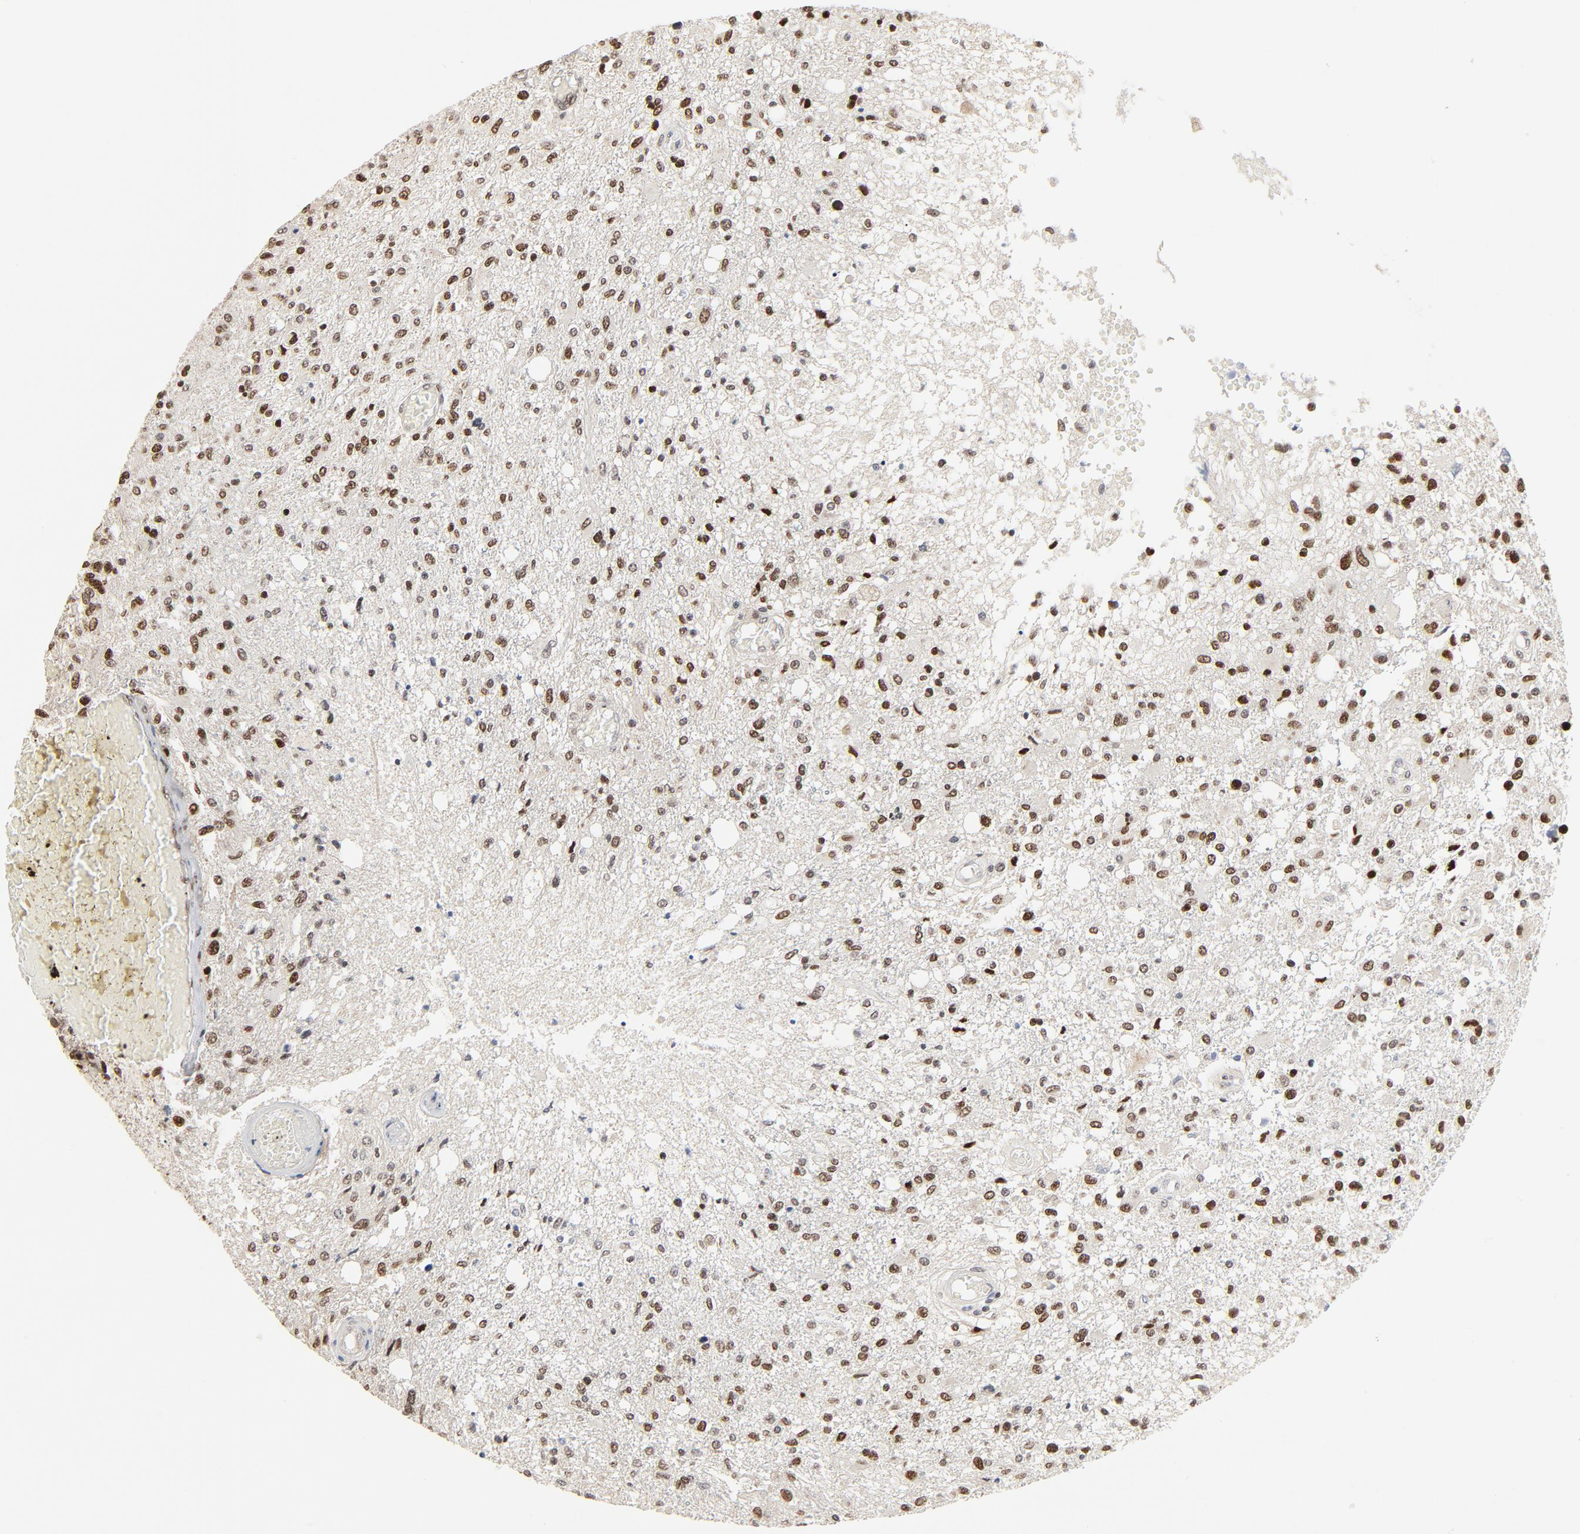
{"staining": {"intensity": "moderate", "quantity": ">75%", "location": "nuclear"}, "tissue": "glioma", "cell_type": "Tumor cells", "image_type": "cancer", "snomed": [{"axis": "morphology", "description": "Glioma, malignant, High grade"}, {"axis": "topography", "description": "Cerebral cortex"}], "caption": "Brown immunohistochemical staining in human glioma exhibits moderate nuclear positivity in approximately >75% of tumor cells.", "gene": "GTF2I", "patient": {"sex": "male", "age": 76}}